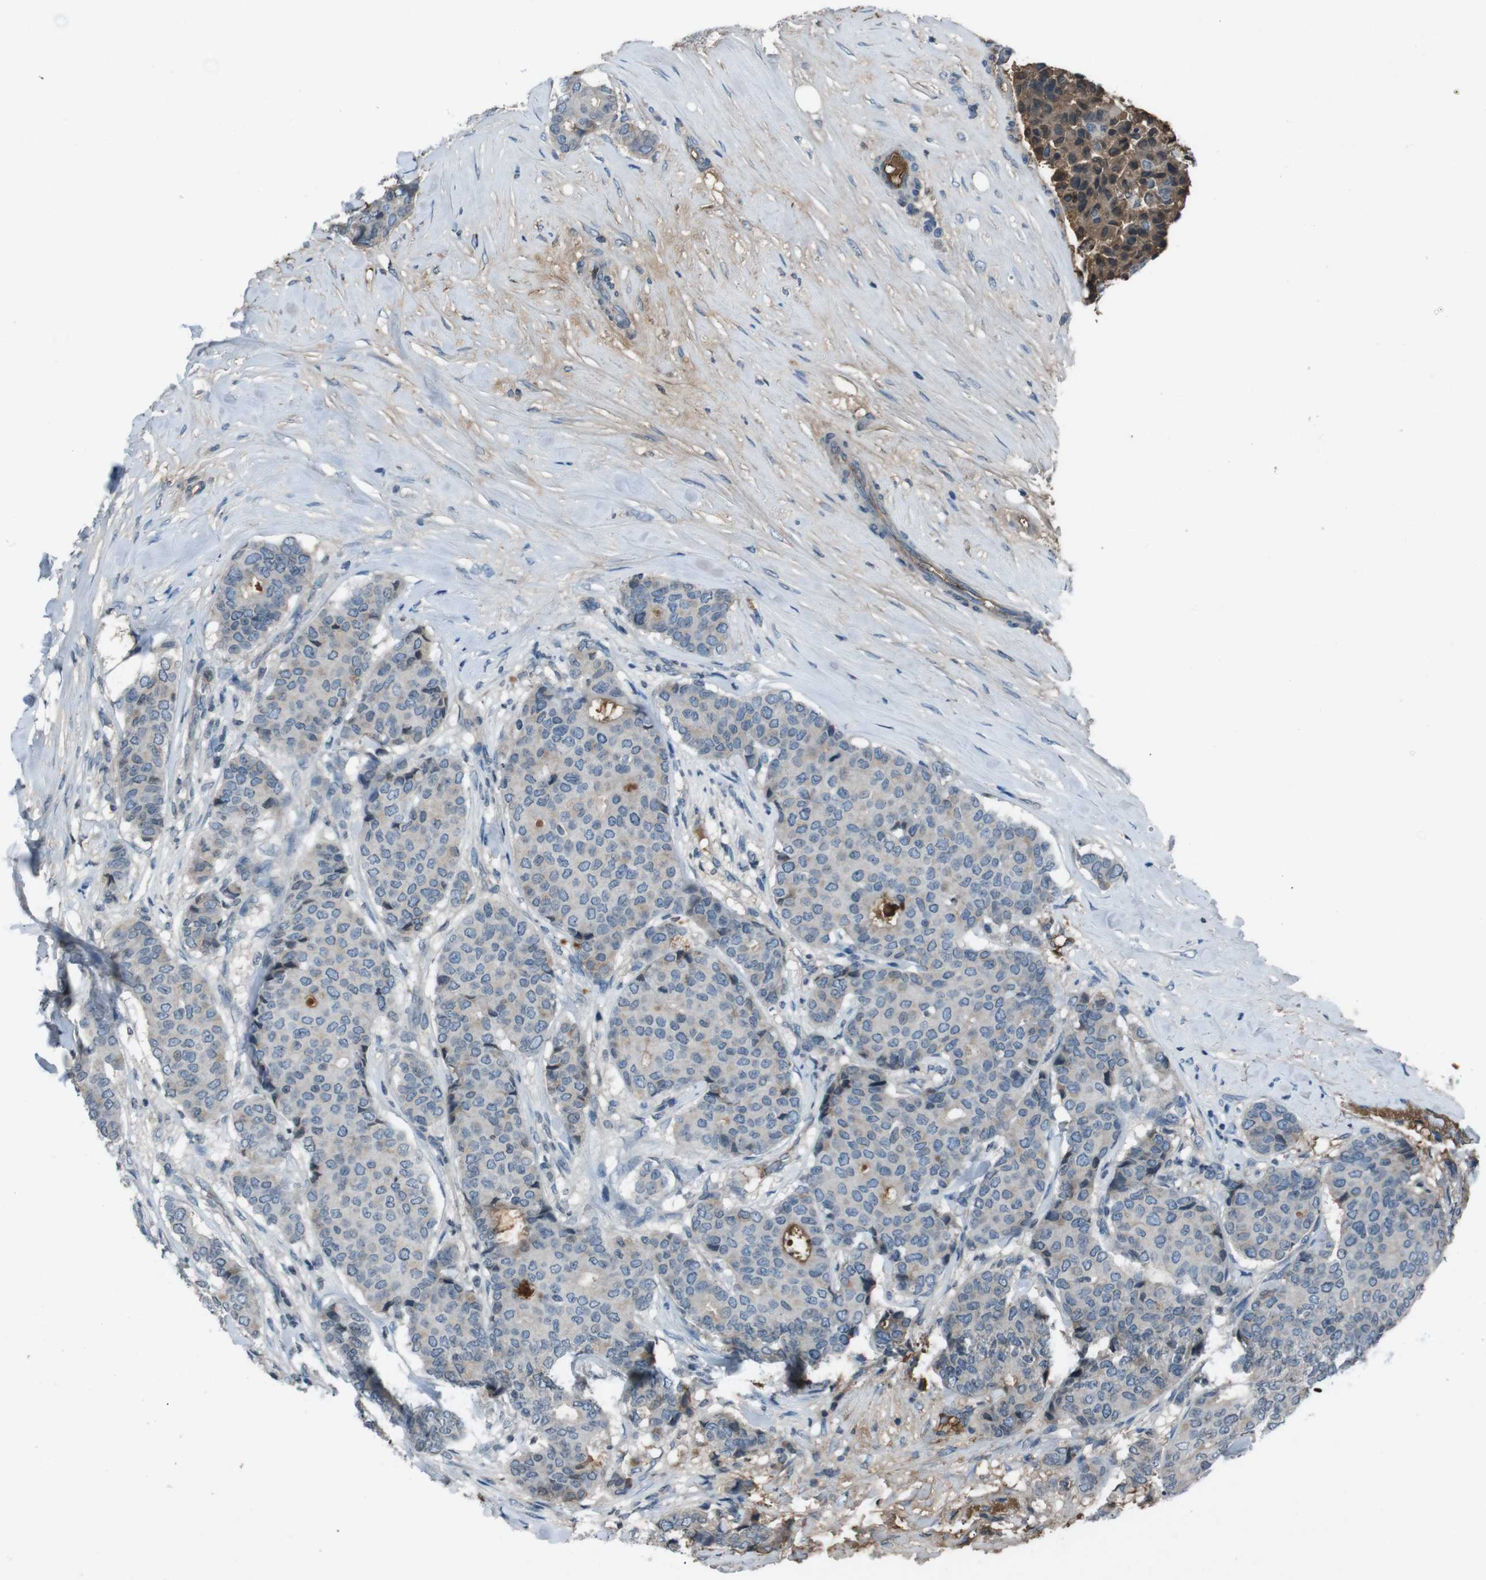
{"staining": {"intensity": "negative", "quantity": "none", "location": "none"}, "tissue": "breast cancer", "cell_type": "Tumor cells", "image_type": "cancer", "snomed": [{"axis": "morphology", "description": "Duct carcinoma"}, {"axis": "topography", "description": "Breast"}], "caption": "There is no significant positivity in tumor cells of breast cancer (infiltrating ductal carcinoma).", "gene": "UGT1A6", "patient": {"sex": "female", "age": 75}}